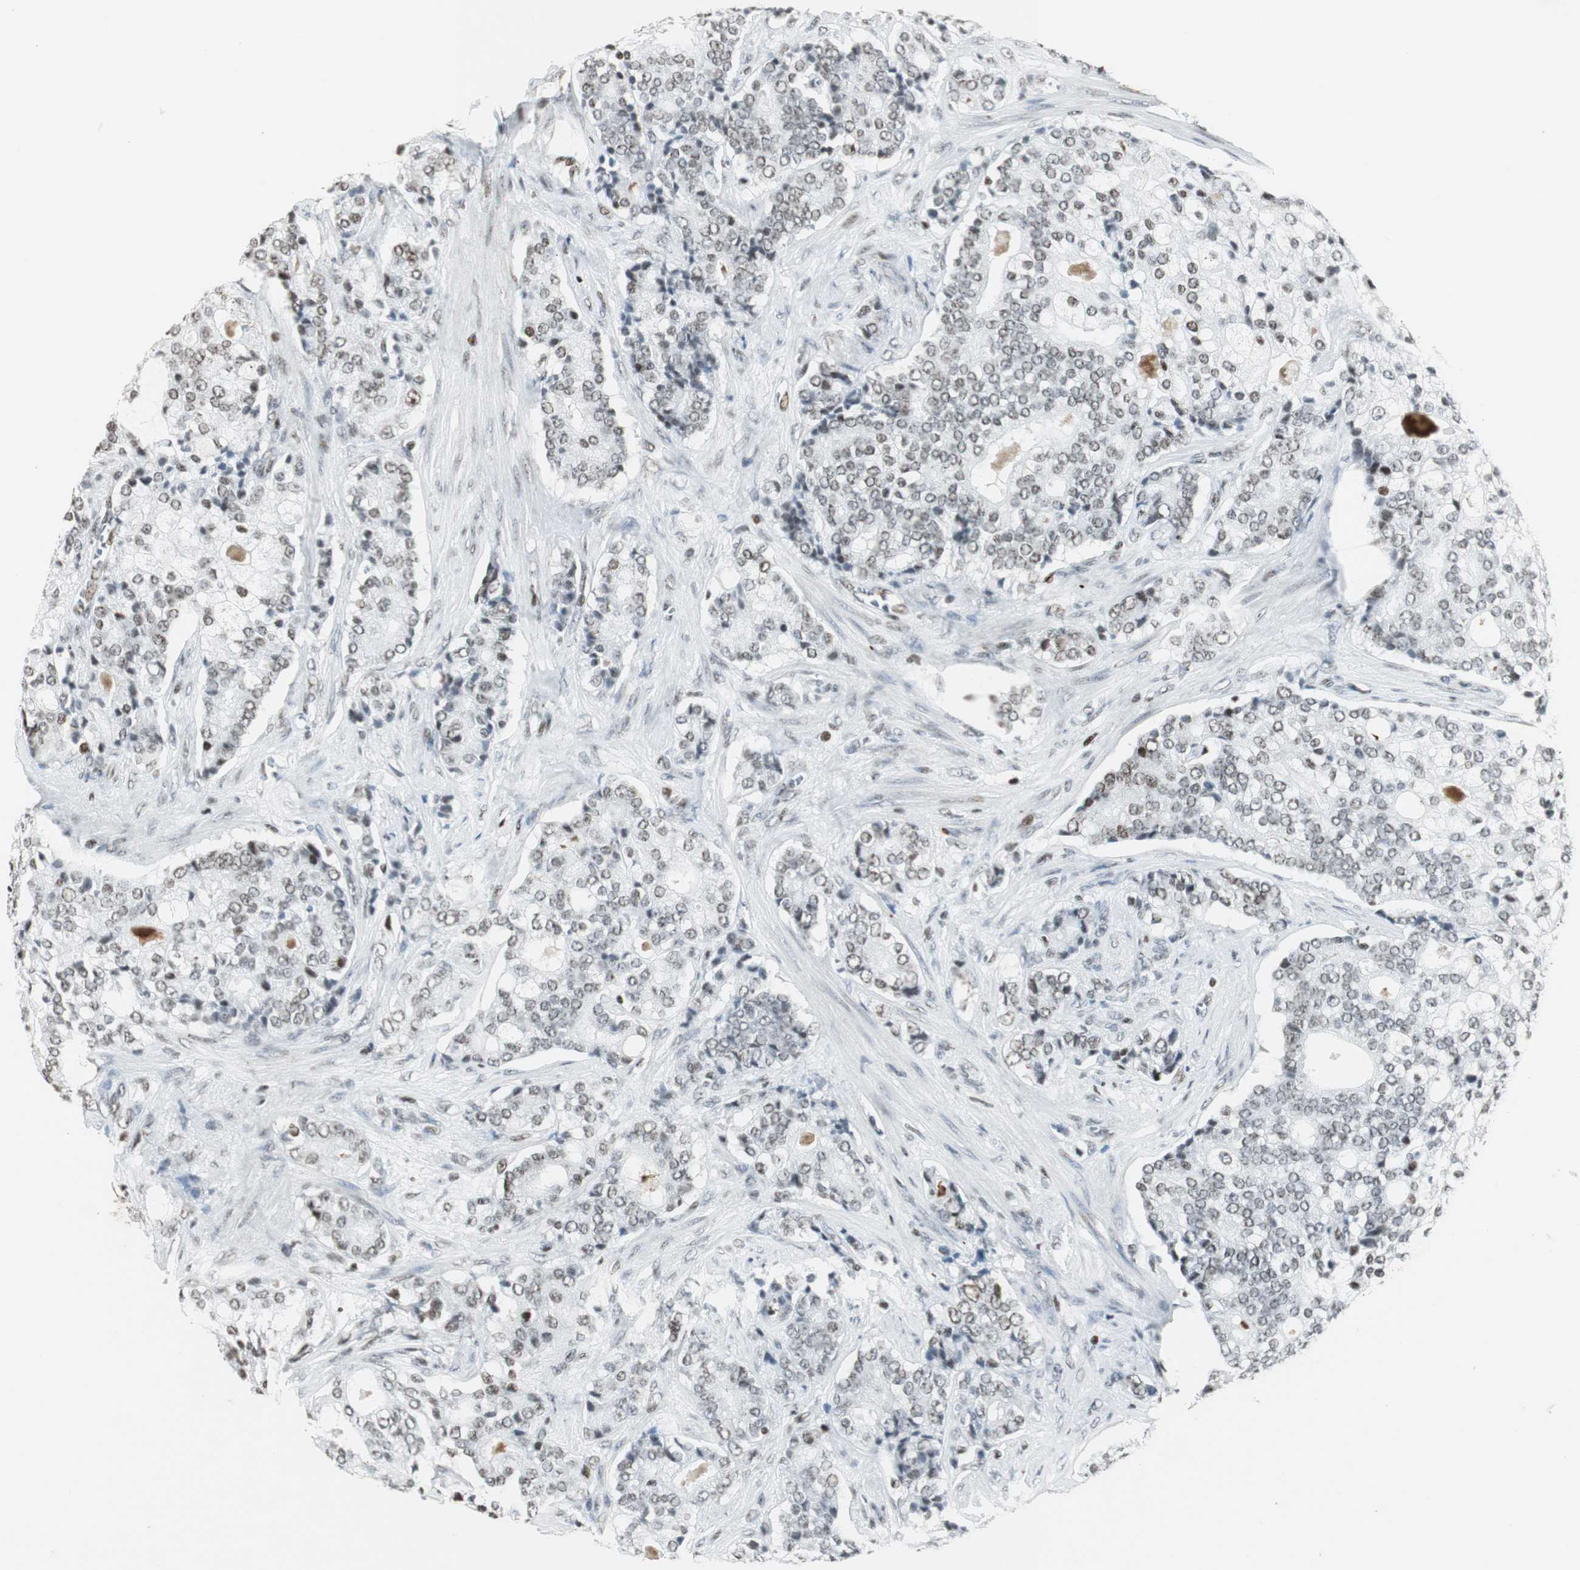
{"staining": {"intensity": "weak", "quantity": "<25%", "location": "nuclear"}, "tissue": "prostate cancer", "cell_type": "Tumor cells", "image_type": "cancer", "snomed": [{"axis": "morphology", "description": "Adenocarcinoma, Low grade"}, {"axis": "topography", "description": "Prostate"}], "caption": "IHC image of human prostate cancer (low-grade adenocarcinoma) stained for a protein (brown), which reveals no positivity in tumor cells.", "gene": "RBBP4", "patient": {"sex": "male", "age": 58}}